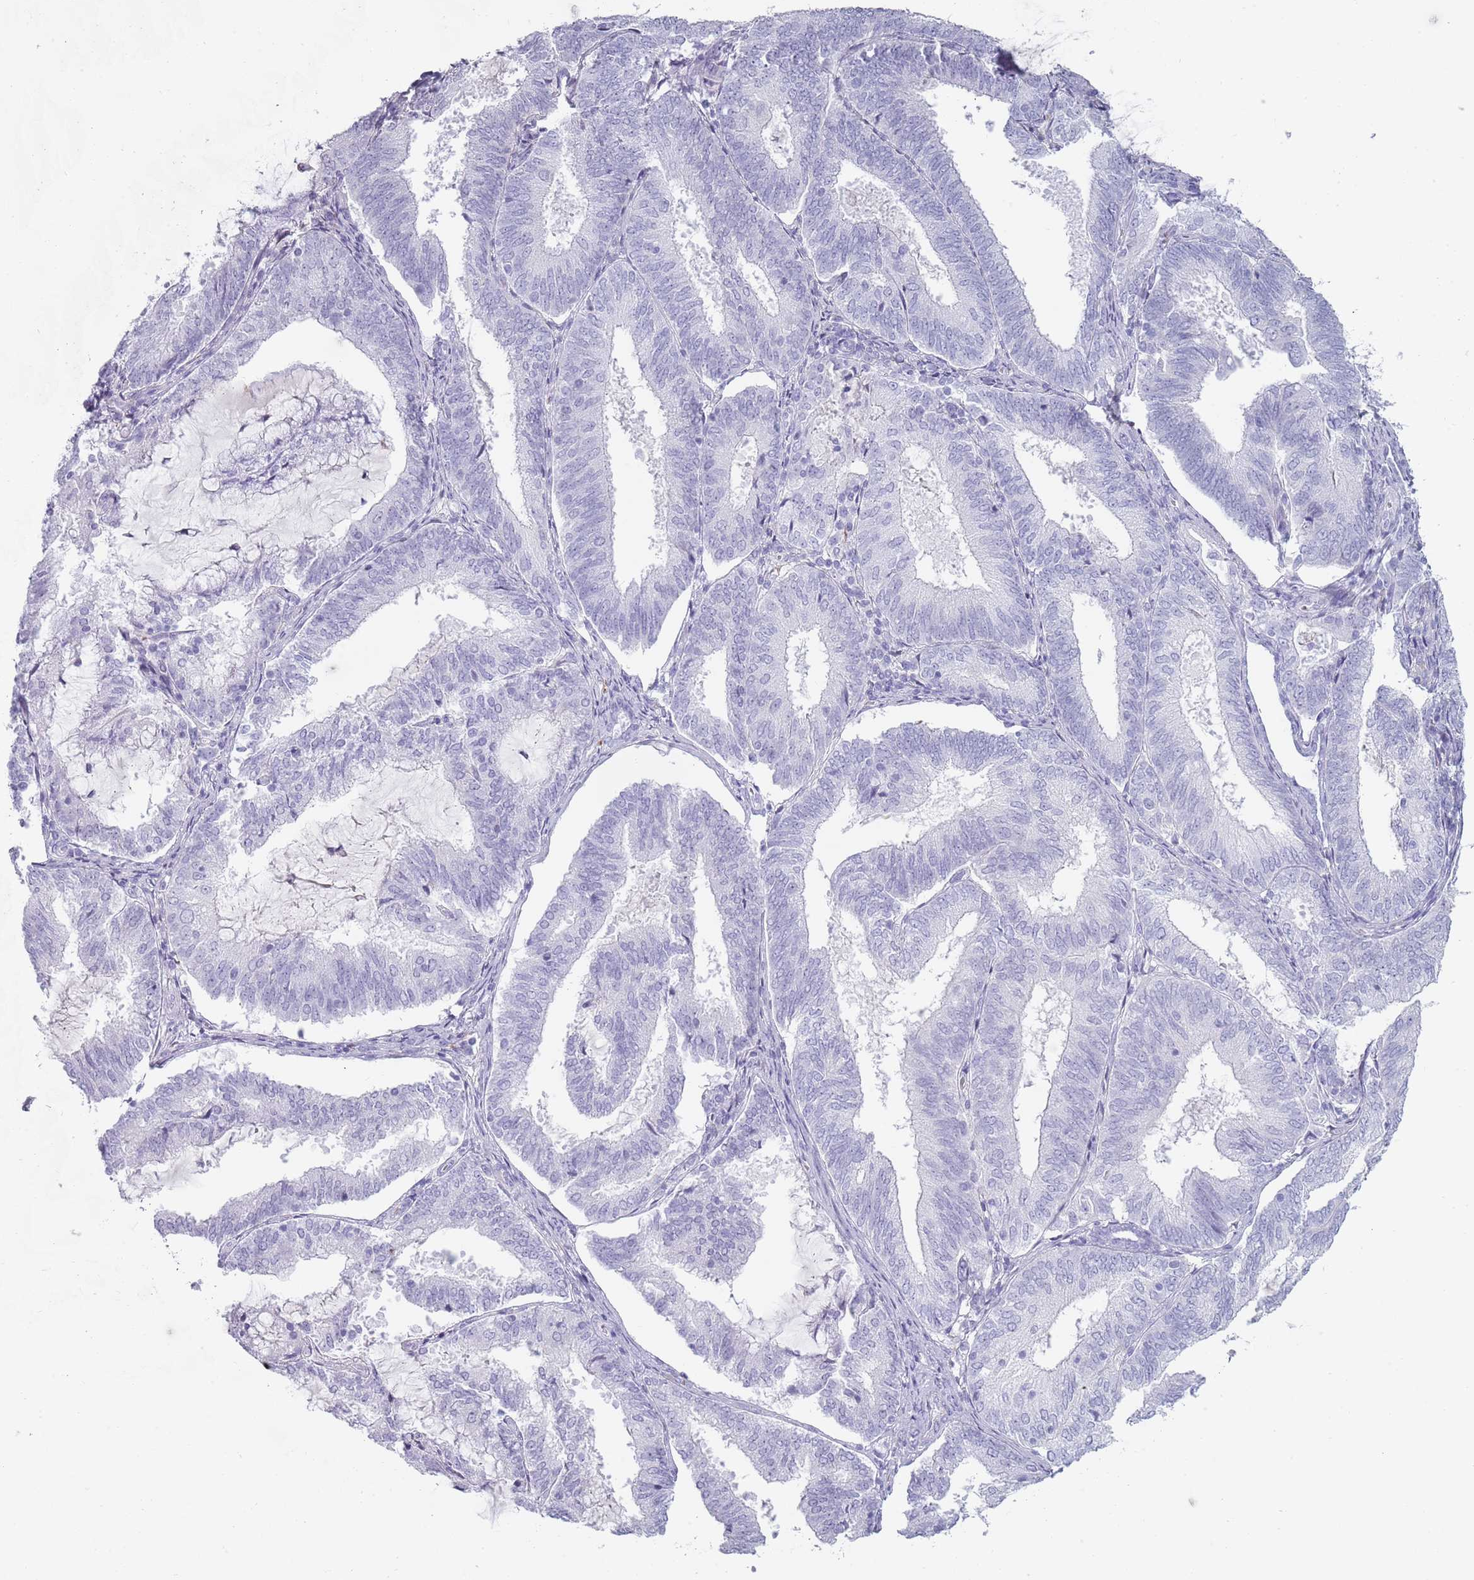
{"staining": {"intensity": "negative", "quantity": "none", "location": "none"}, "tissue": "endometrial cancer", "cell_type": "Tumor cells", "image_type": "cancer", "snomed": [{"axis": "morphology", "description": "Adenocarcinoma, NOS"}, {"axis": "topography", "description": "Endometrium"}], "caption": "This is an immunohistochemistry histopathology image of human endometrial cancer. There is no positivity in tumor cells.", "gene": "COLEC12", "patient": {"sex": "female", "age": 81}}